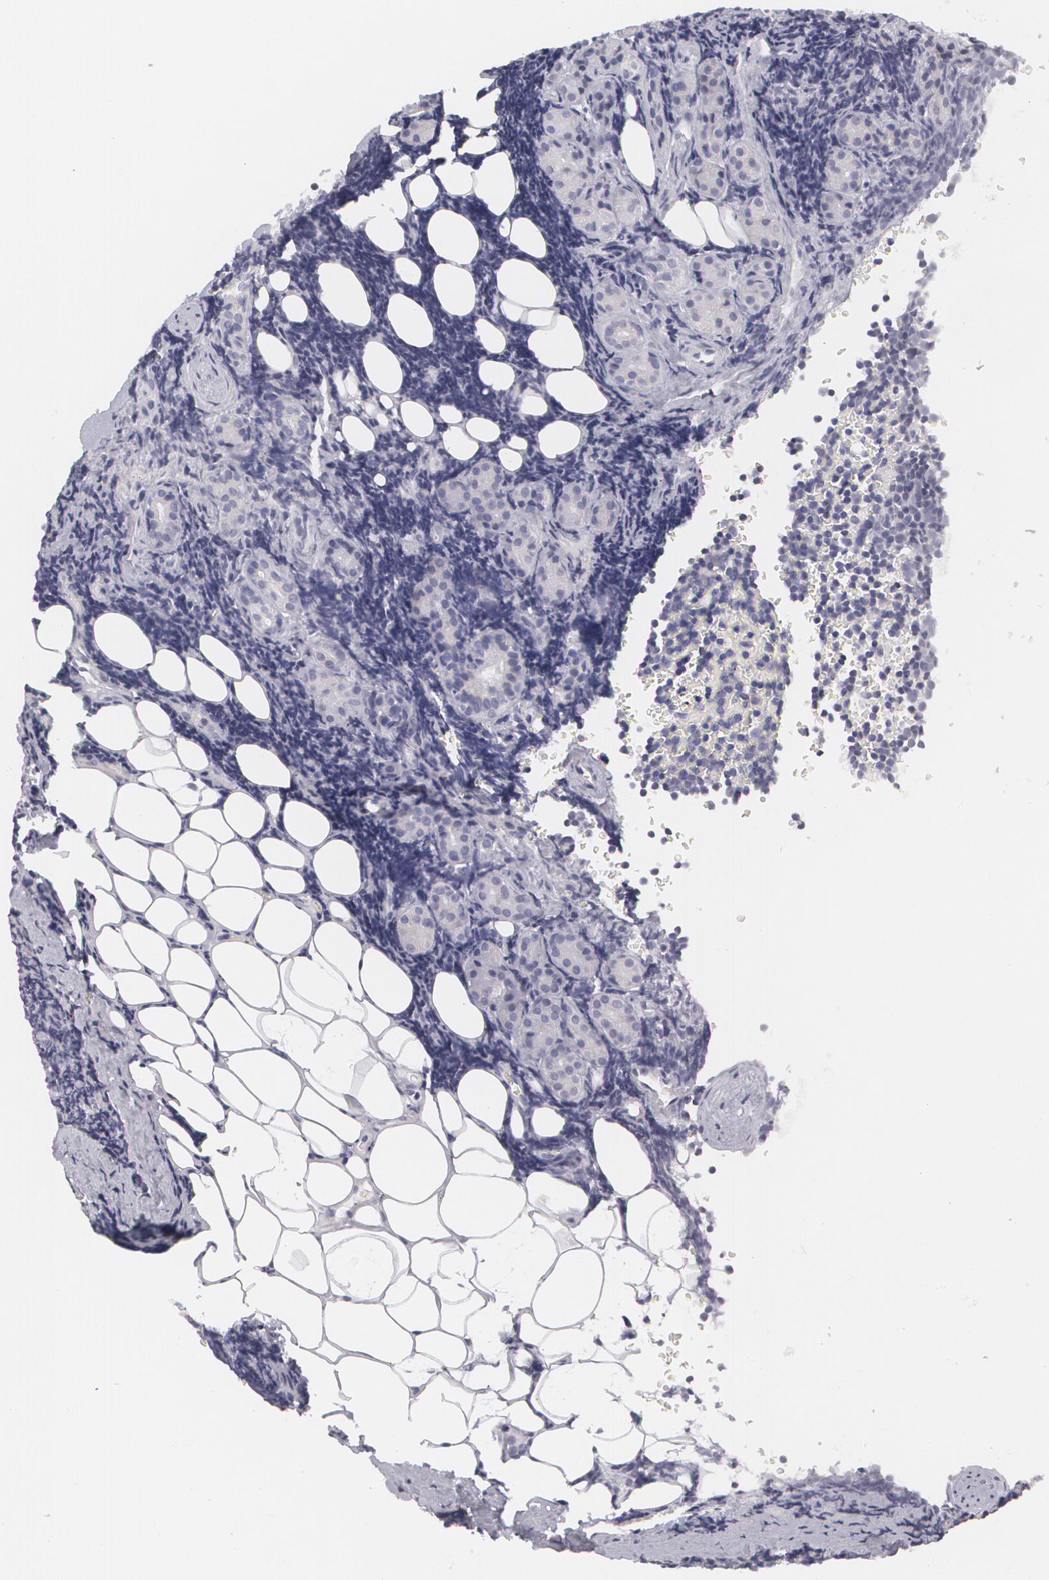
{"staining": {"intensity": "negative", "quantity": "none", "location": "none"}, "tissue": "lymphoma", "cell_type": "Tumor cells", "image_type": "cancer", "snomed": [{"axis": "morphology", "description": "Malignant lymphoma, non-Hodgkin's type, Low grade"}, {"axis": "topography", "description": "Lymph node"}], "caption": "Lymphoma was stained to show a protein in brown. There is no significant positivity in tumor cells. The staining is performed using DAB brown chromogen with nuclei counter-stained in using hematoxylin.", "gene": "MBNL3", "patient": {"sex": "male", "age": 57}}